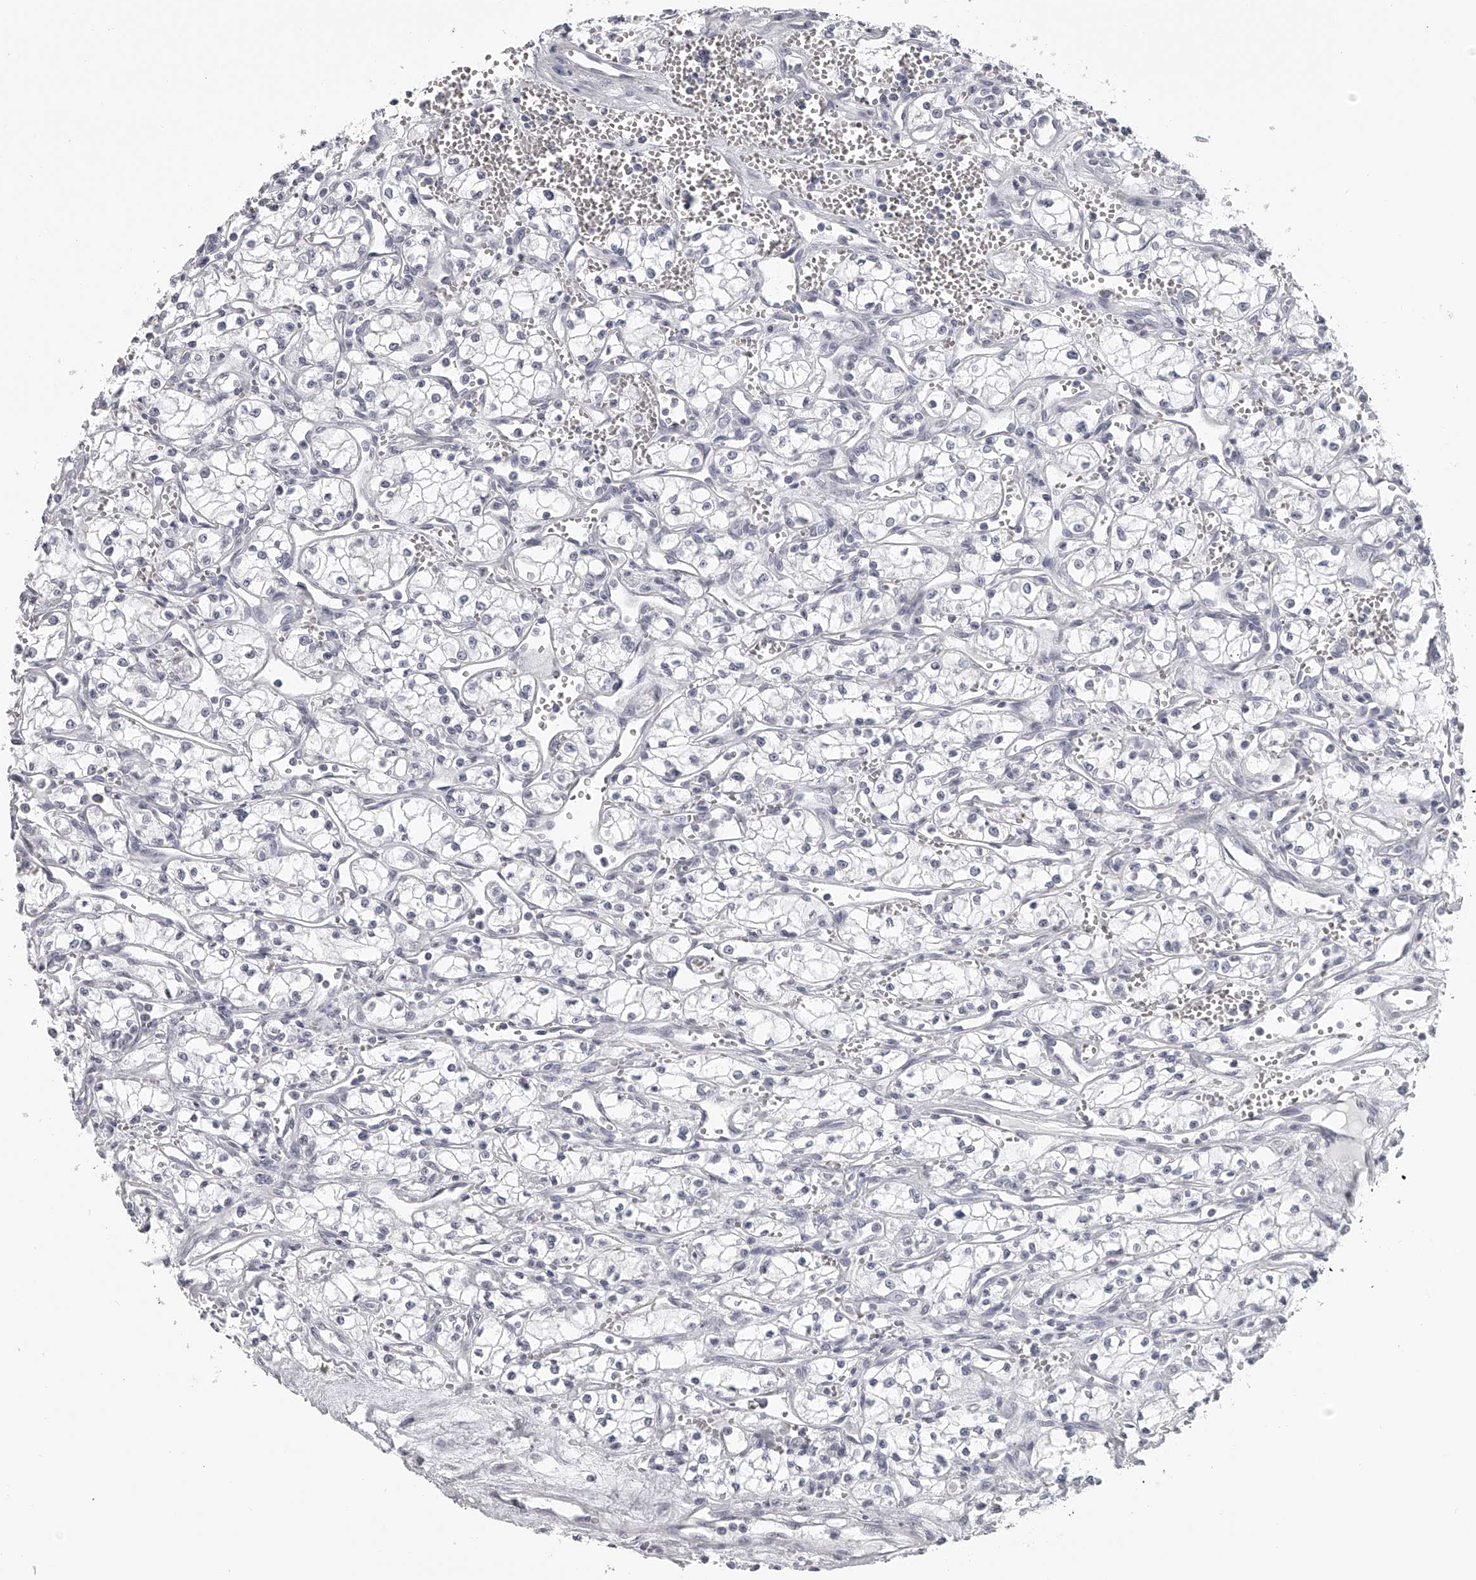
{"staining": {"intensity": "negative", "quantity": "none", "location": "none"}, "tissue": "renal cancer", "cell_type": "Tumor cells", "image_type": "cancer", "snomed": [{"axis": "morphology", "description": "Adenocarcinoma, NOS"}, {"axis": "topography", "description": "Kidney"}], "caption": "A micrograph of renal cancer stained for a protein demonstrates no brown staining in tumor cells. (Immunohistochemistry (ihc), brightfield microscopy, high magnification).", "gene": "SEC11C", "patient": {"sex": "male", "age": 59}}